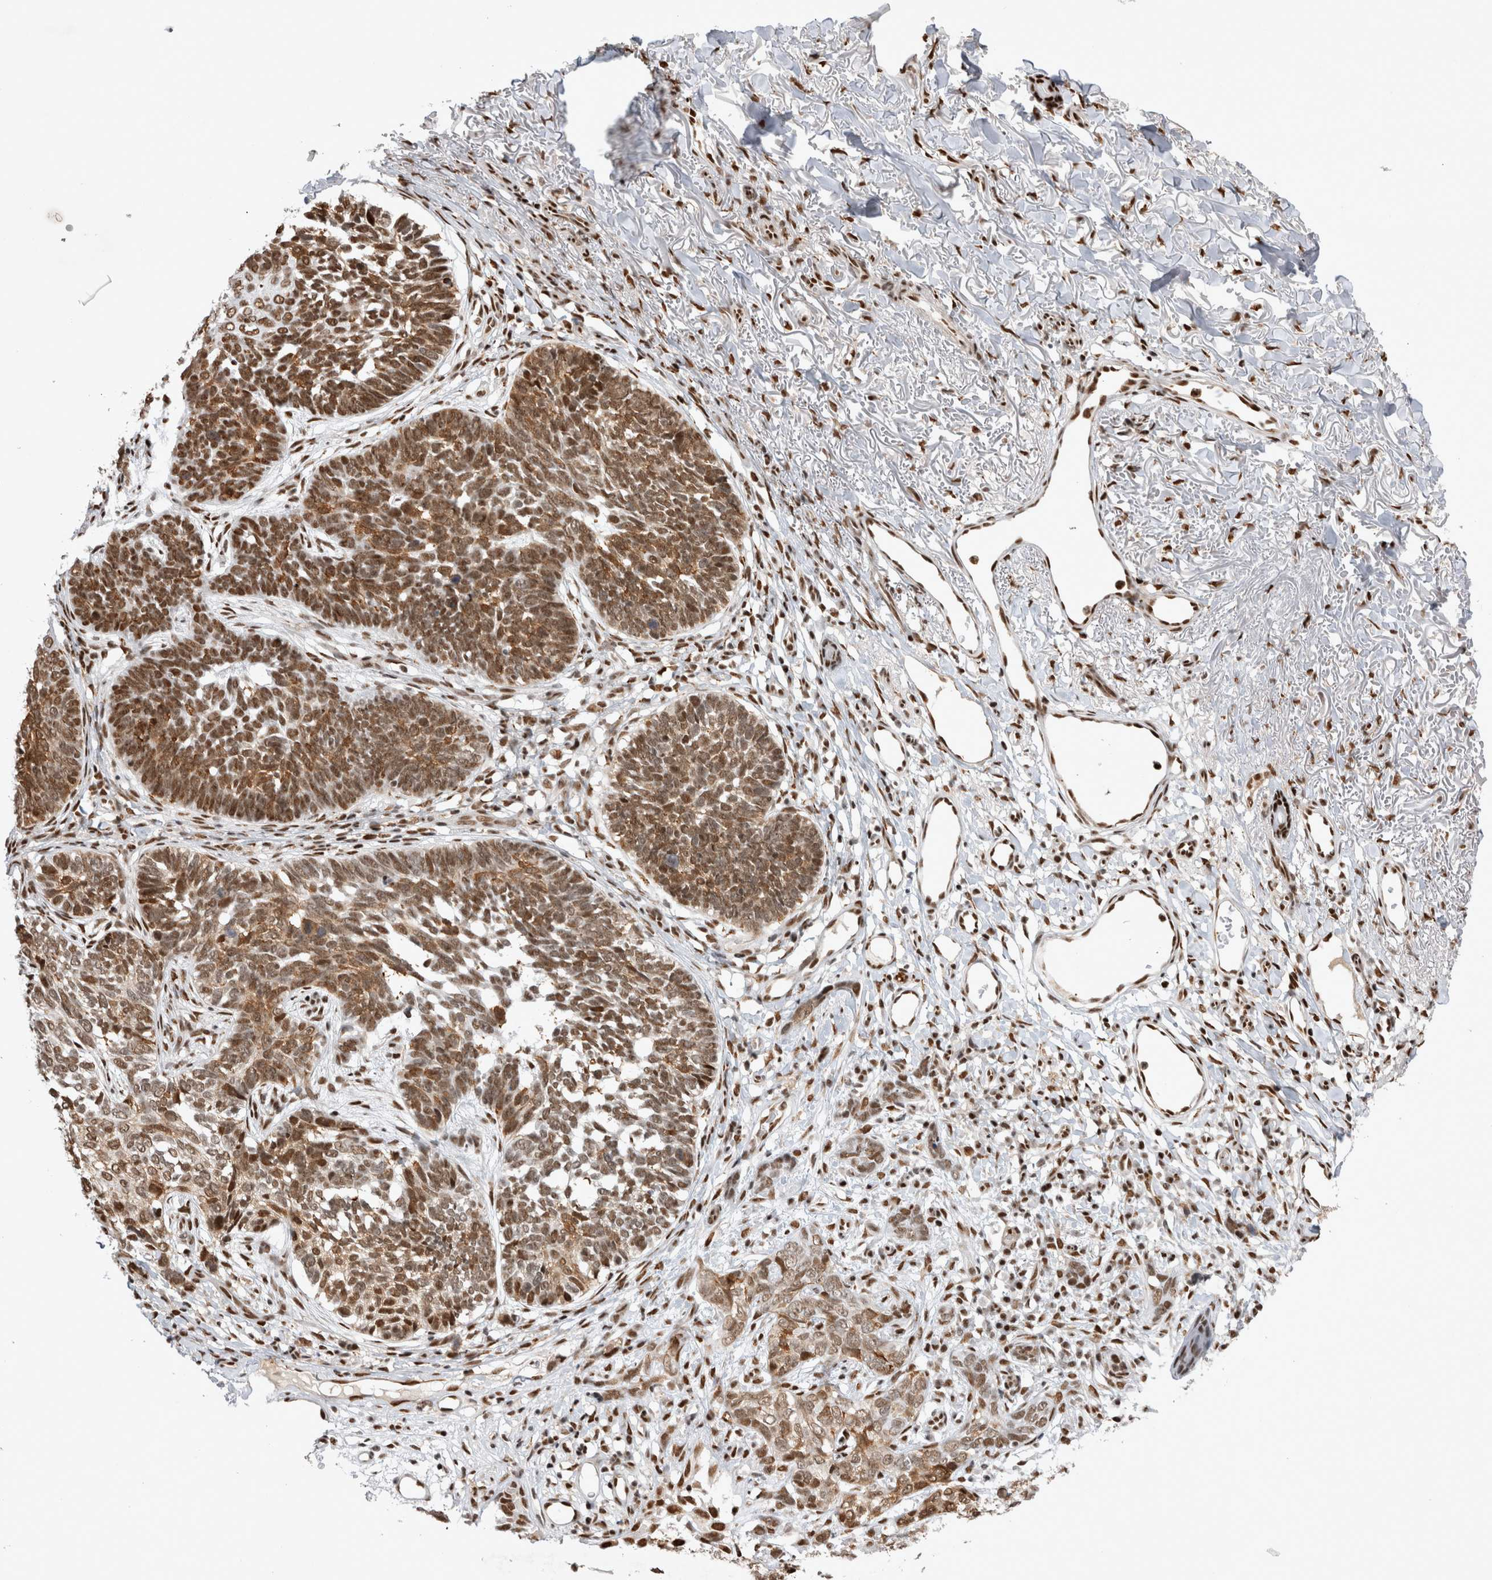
{"staining": {"intensity": "moderate", "quantity": ">75%", "location": "nuclear"}, "tissue": "skin cancer", "cell_type": "Tumor cells", "image_type": "cancer", "snomed": [{"axis": "morphology", "description": "Normal tissue, NOS"}, {"axis": "morphology", "description": "Basal cell carcinoma"}, {"axis": "topography", "description": "Skin"}], "caption": "Immunohistochemical staining of skin basal cell carcinoma exhibits moderate nuclear protein expression in approximately >75% of tumor cells.", "gene": "EYA2", "patient": {"sex": "male", "age": 77}}